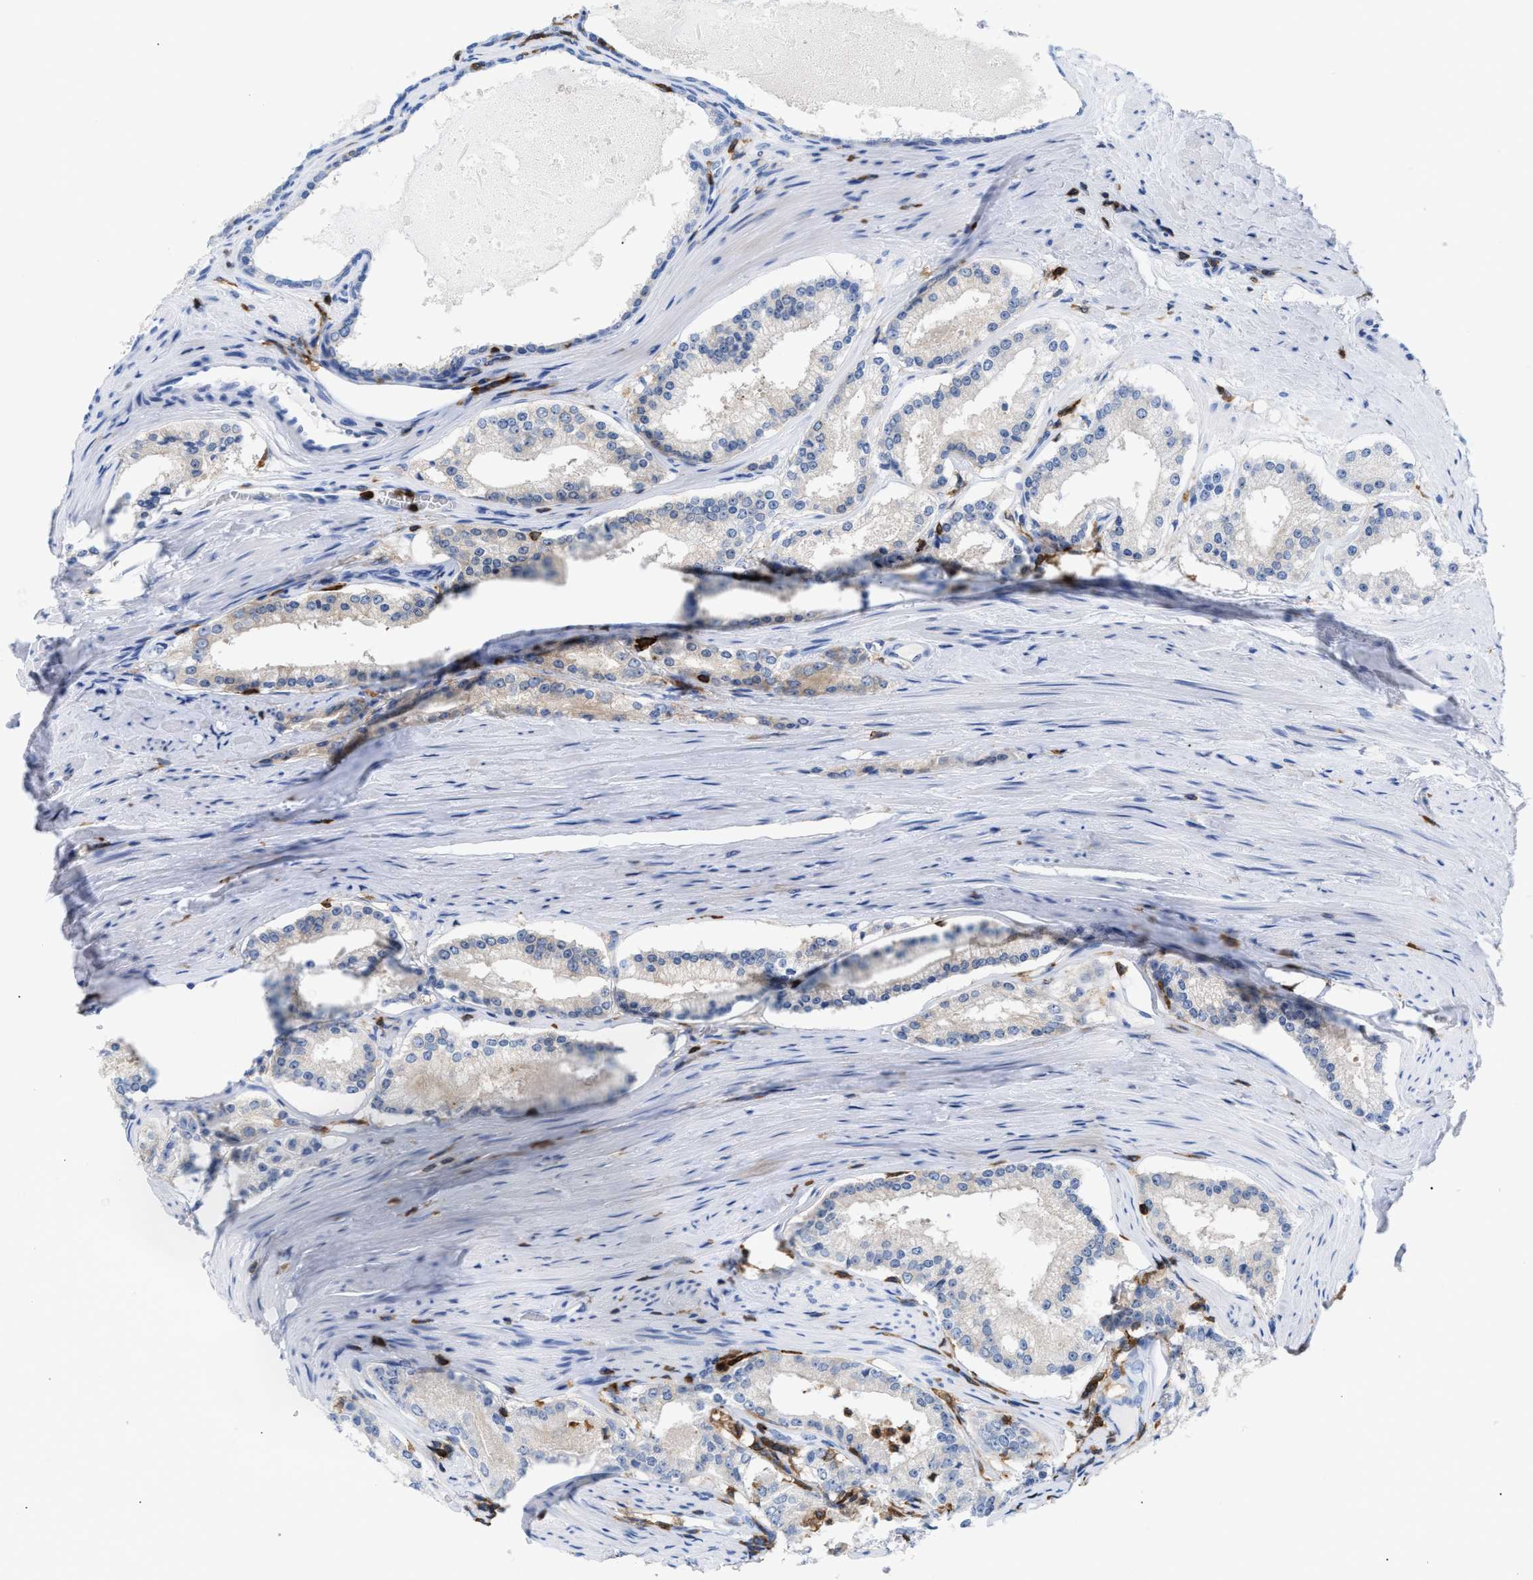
{"staining": {"intensity": "weak", "quantity": "<25%", "location": "cytoplasmic/membranous"}, "tissue": "prostate cancer", "cell_type": "Tumor cells", "image_type": "cancer", "snomed": [{"axis": "morphology", "description": "Adenocarcinoma, Low grade"}, {"axis": "topography", "description": "Prostate"}], "caption": "There is no significant expression in tumor cells of prostate cancer (low-grade adenocarcinoma).", "gene": "LCP1", "patient": {"sex": "male", "age": 63}}